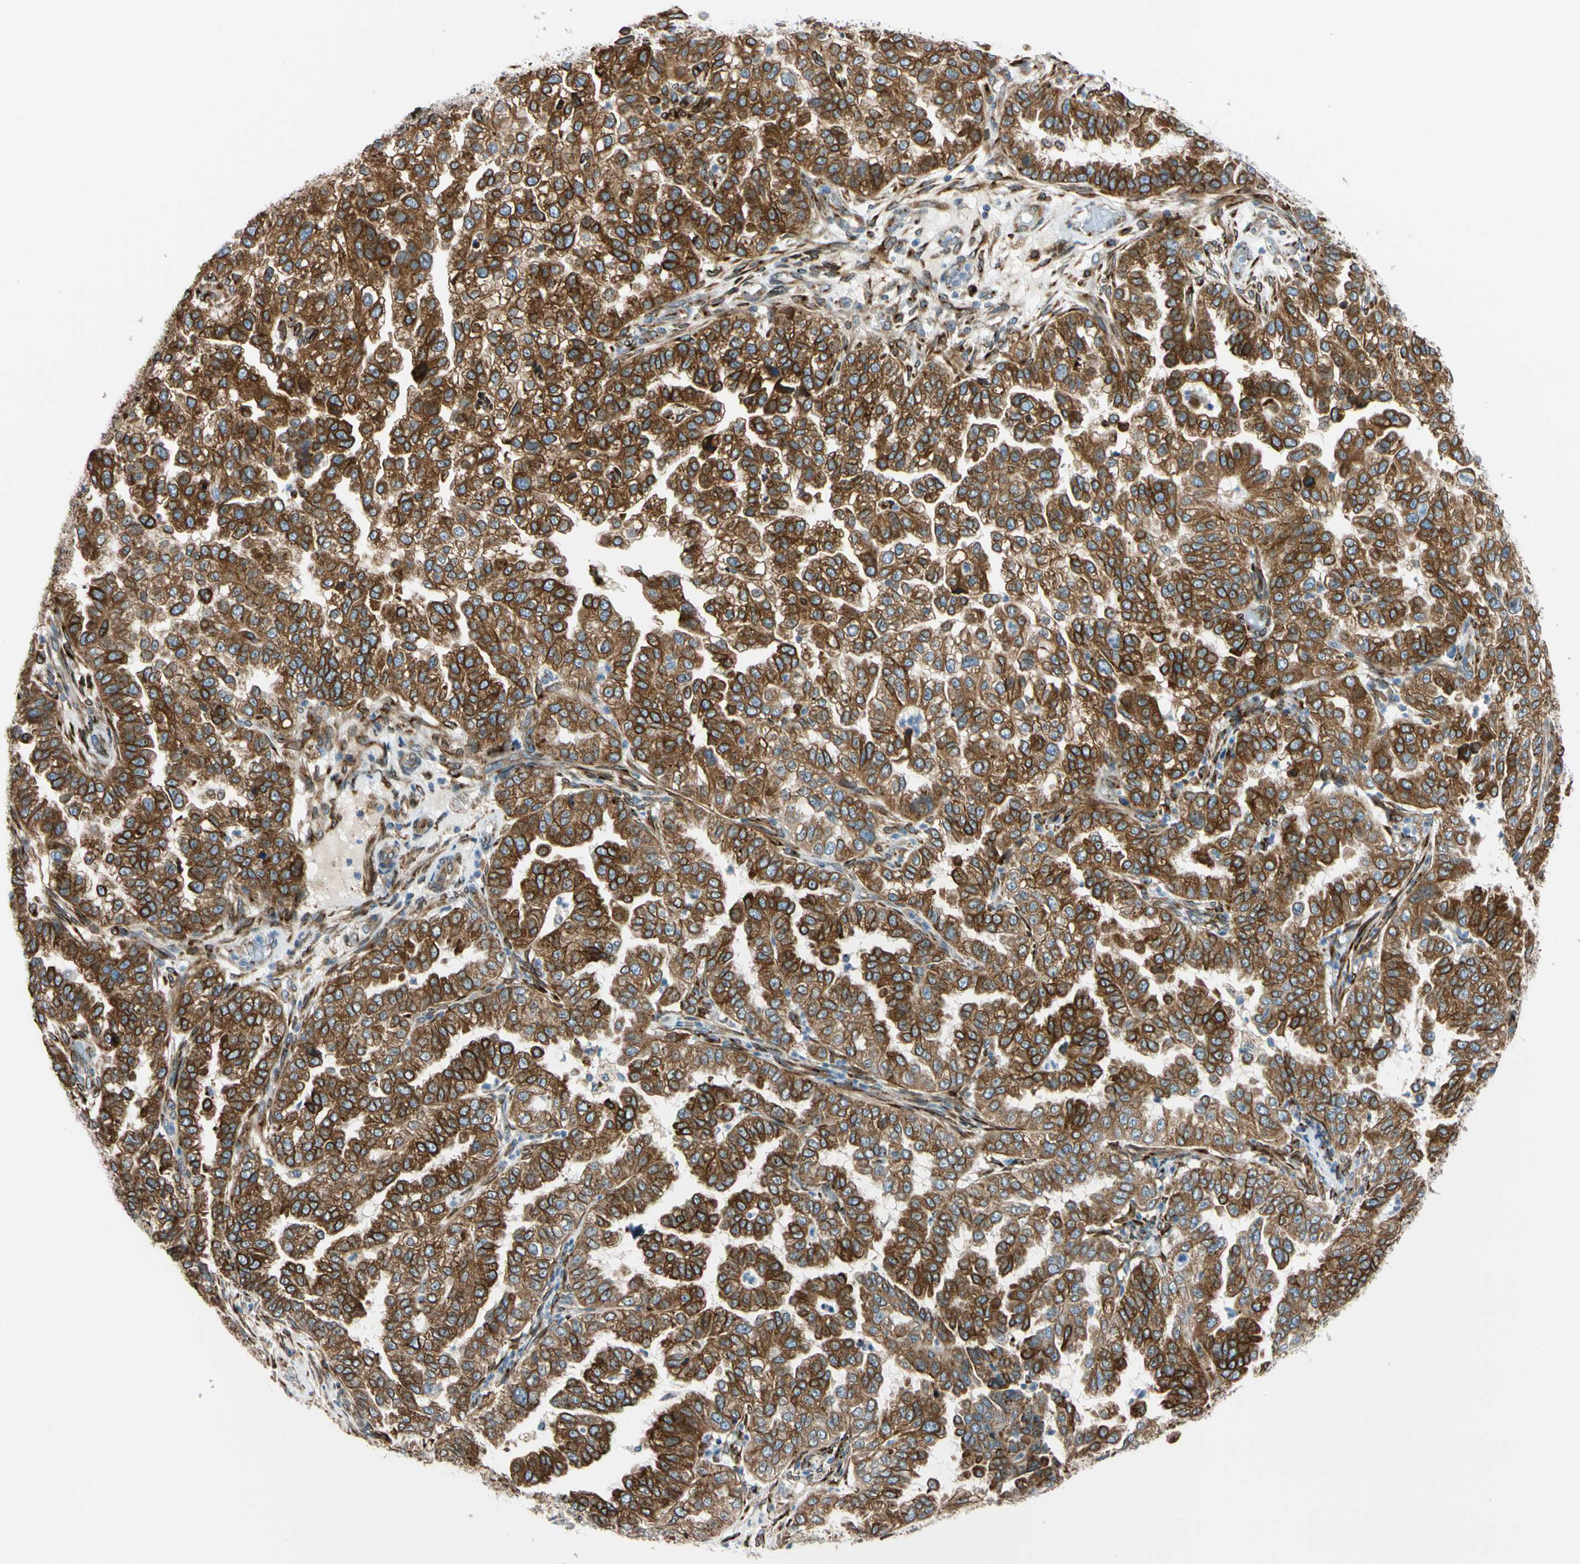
{"staining": {"intensity": "strong", "quantity": ">75%", "location": "cytoplasmic/membranous"}, "tissue": "endometrial cancer", "cell_type": "Tumor cells", "image_type": "cancer", "snomed": [{"axis": "morphology", "description": "Adenocarcinoma, NOS"}, {"axis": "topography", "description": "Endometrium"}], "caption": "Endometrial adenocarcinoma stained for a protein shows strong cytoplasmic/membranous positivity in tumor cells. The protein is stained brown, and the nuclei are stained in blue (DAB IHC with brightfield microscopy, high magnification).", "gene": "NUCB1", "patient": {"sex": "female", "age": 85}}